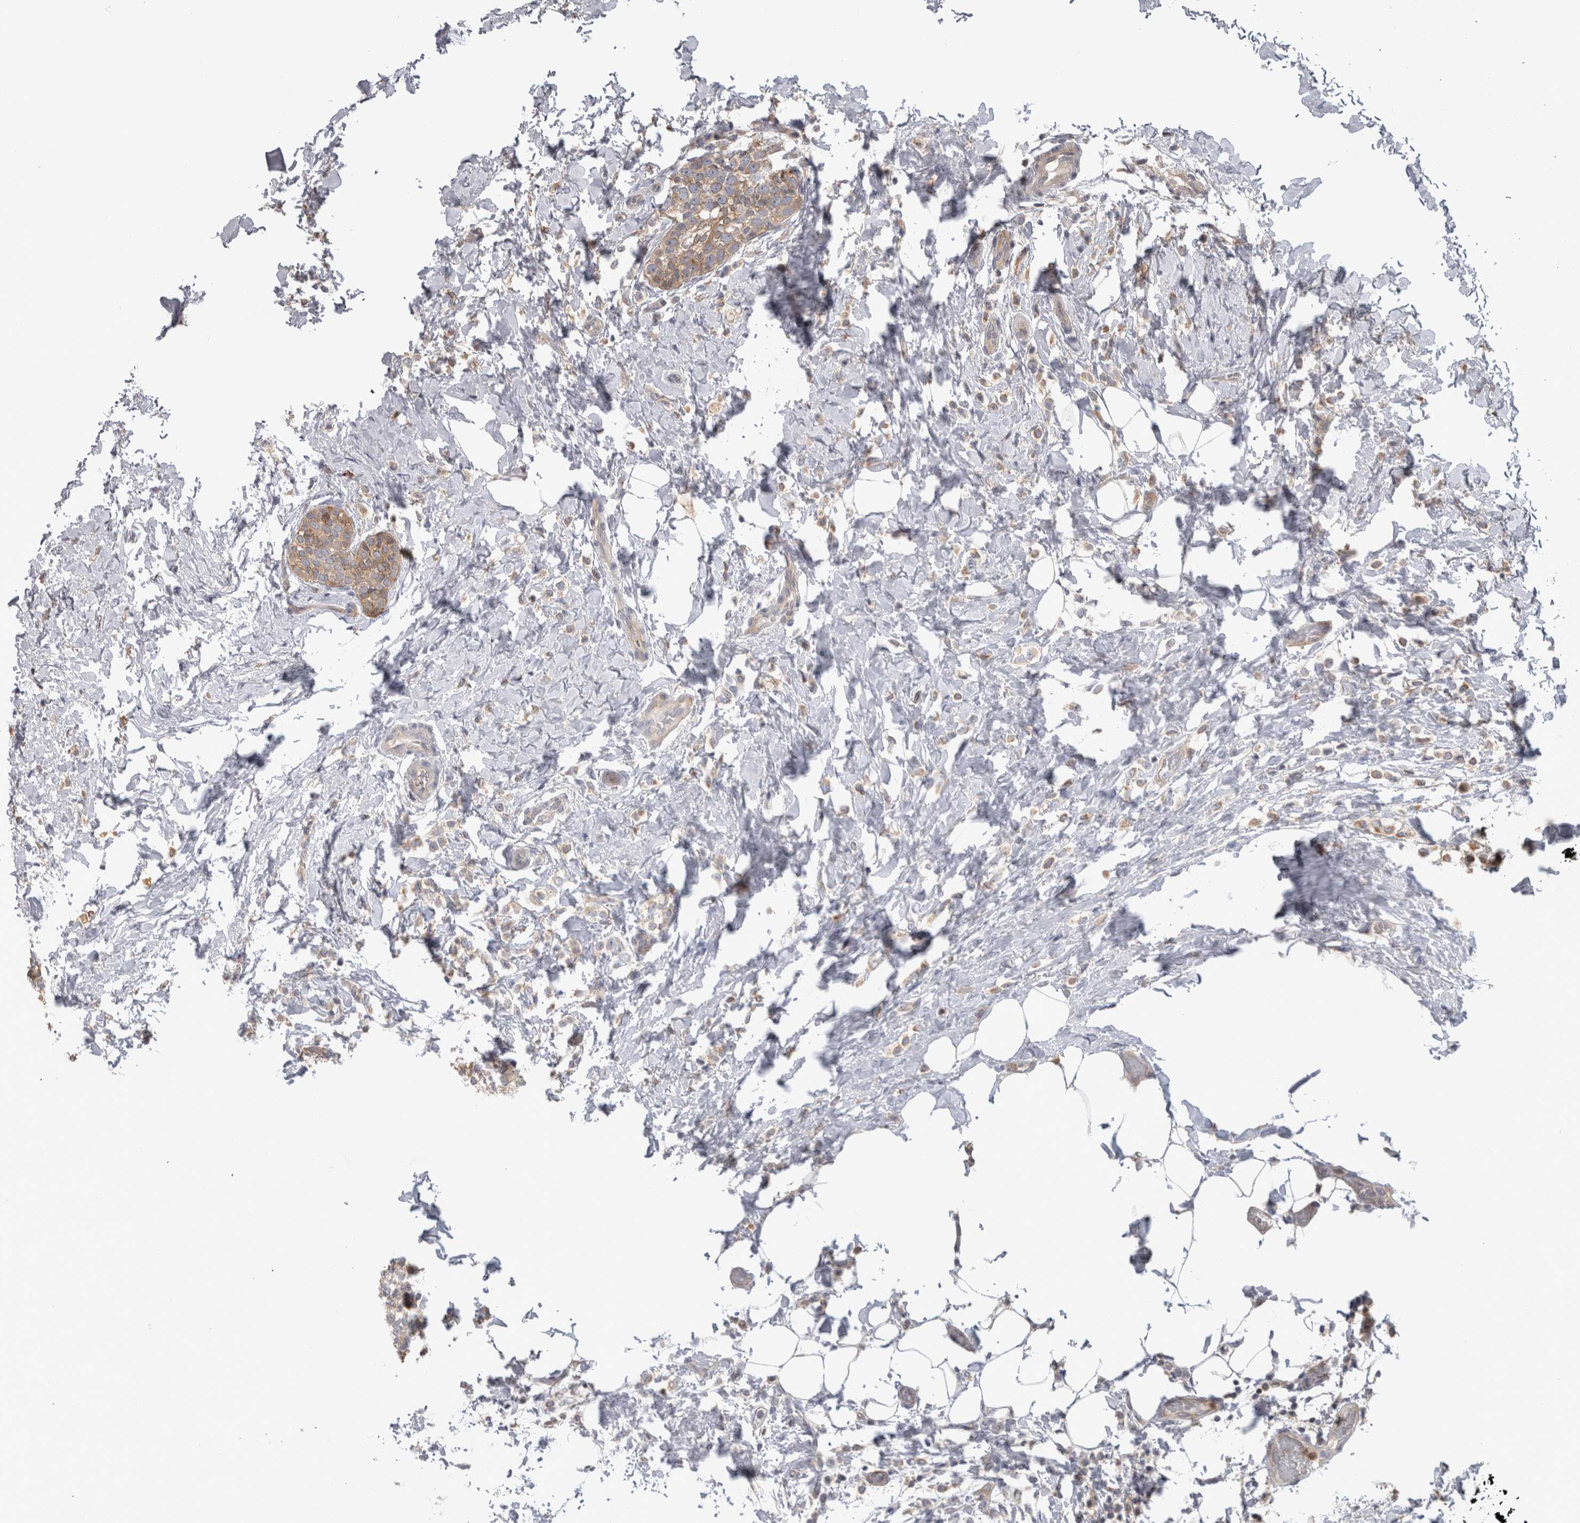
{"staining": {"intensity": "weak", "quantity": "<25%", "location": "cytoplasmic/membranous"}, "tissue": "breast cancer", "cell_type": "Tumor cells", "image_type": "cancer", "snomed": [{"axis": "morphology", "description": "Lobular carcinoma"}, {"axis": "topography", "description": "Breast"}], "caption": "A micrograph of breast cancer (lobular carcinoma) stained for a protein displays no brown staining in tumor cells.", "gene": "USH1G", "patient": {"sex": "female", "age": 50}}